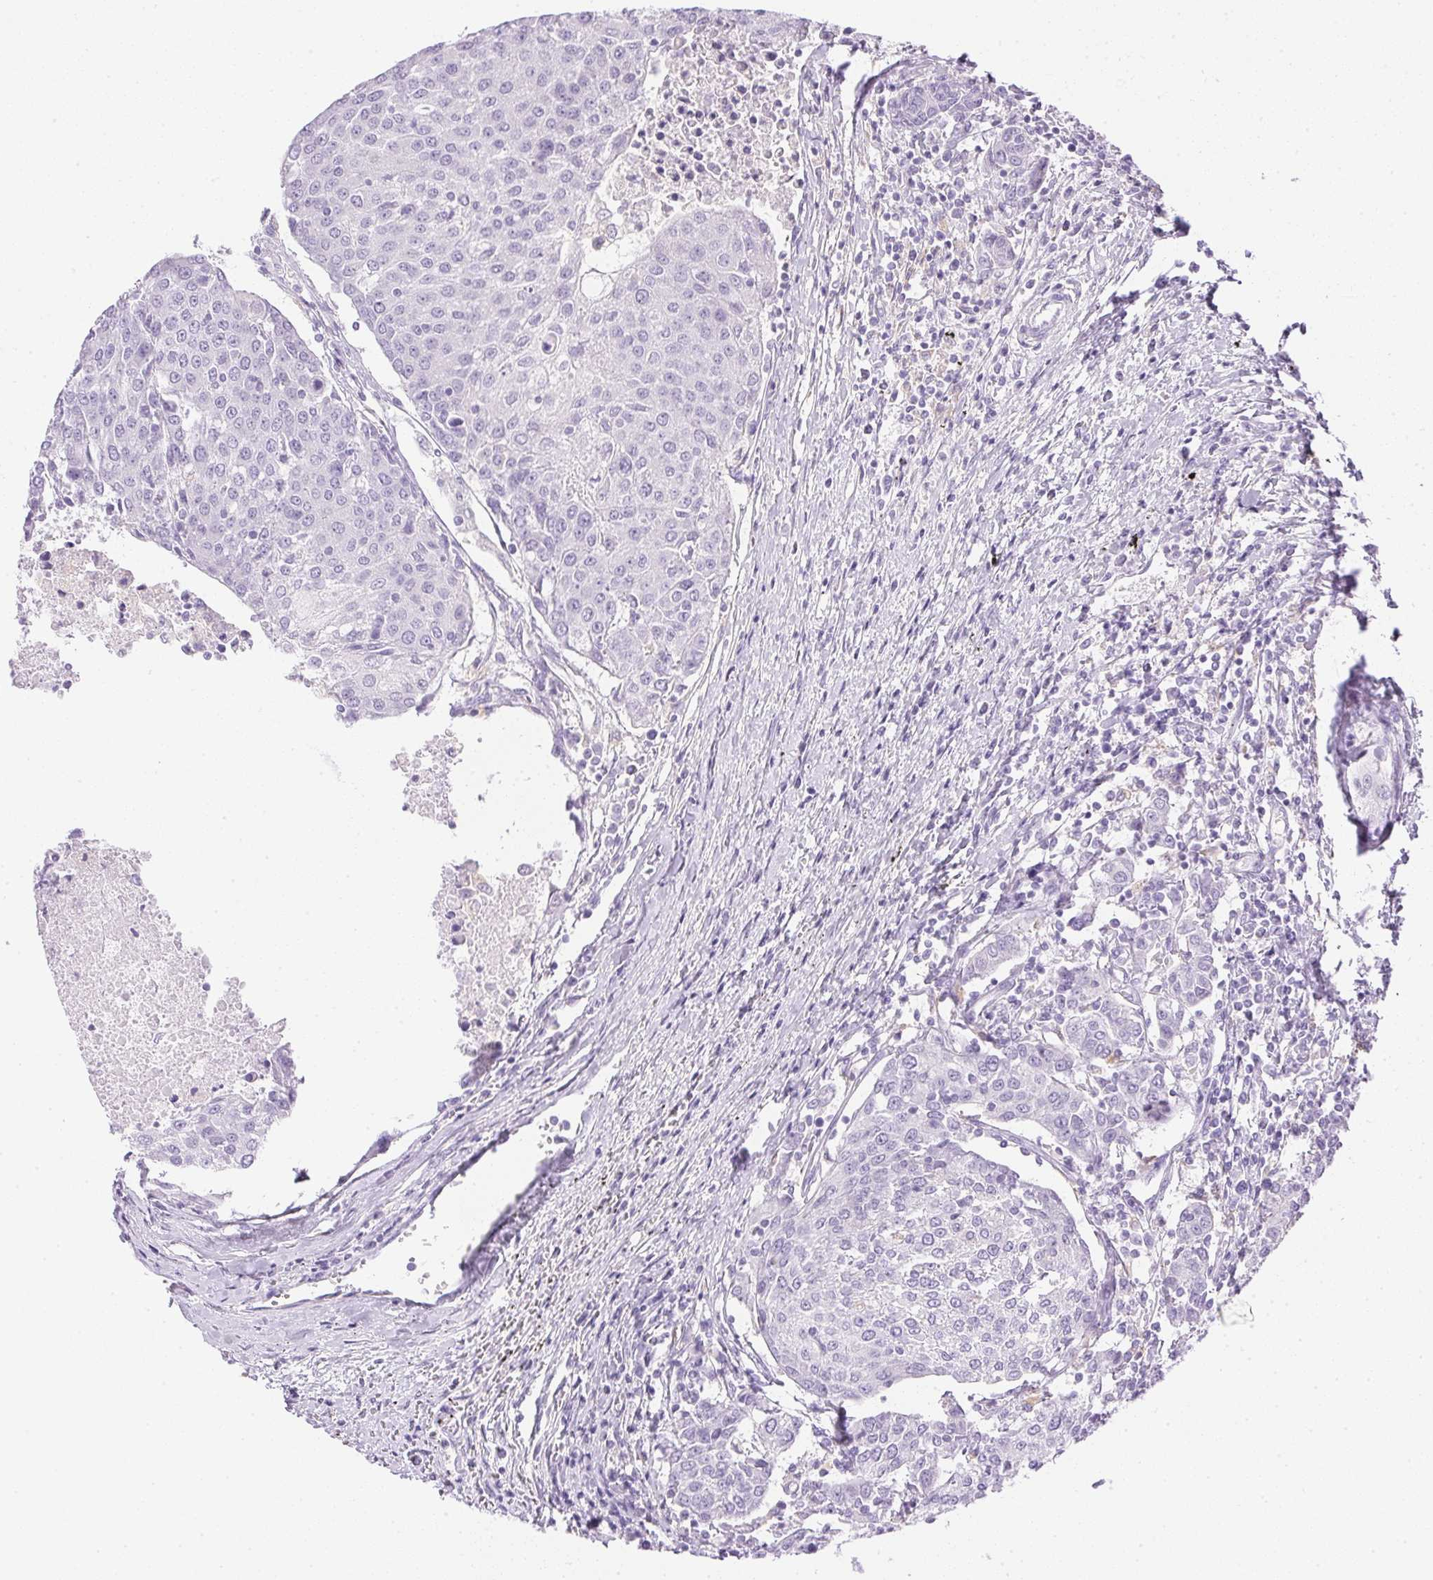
{"staining": {"intensity": "negative", "quantity": "none", "location": "none"}, "tissue": "urothelial cancer", "cell_type": "Tumor cells", "image_type": "cancer", "snomed": [{"axis": "morphology", "description": "Urothelial carcinoma, High grade"}, {"axis": "topography", "description": "Urinary bladder"}], "caption": "Urothelial cancer was stained to show a protein in brown. There is no significant expression in tumor cells.", "gene": "ATP6V1G3", "patient": {"sex": "female", "age": 85}}